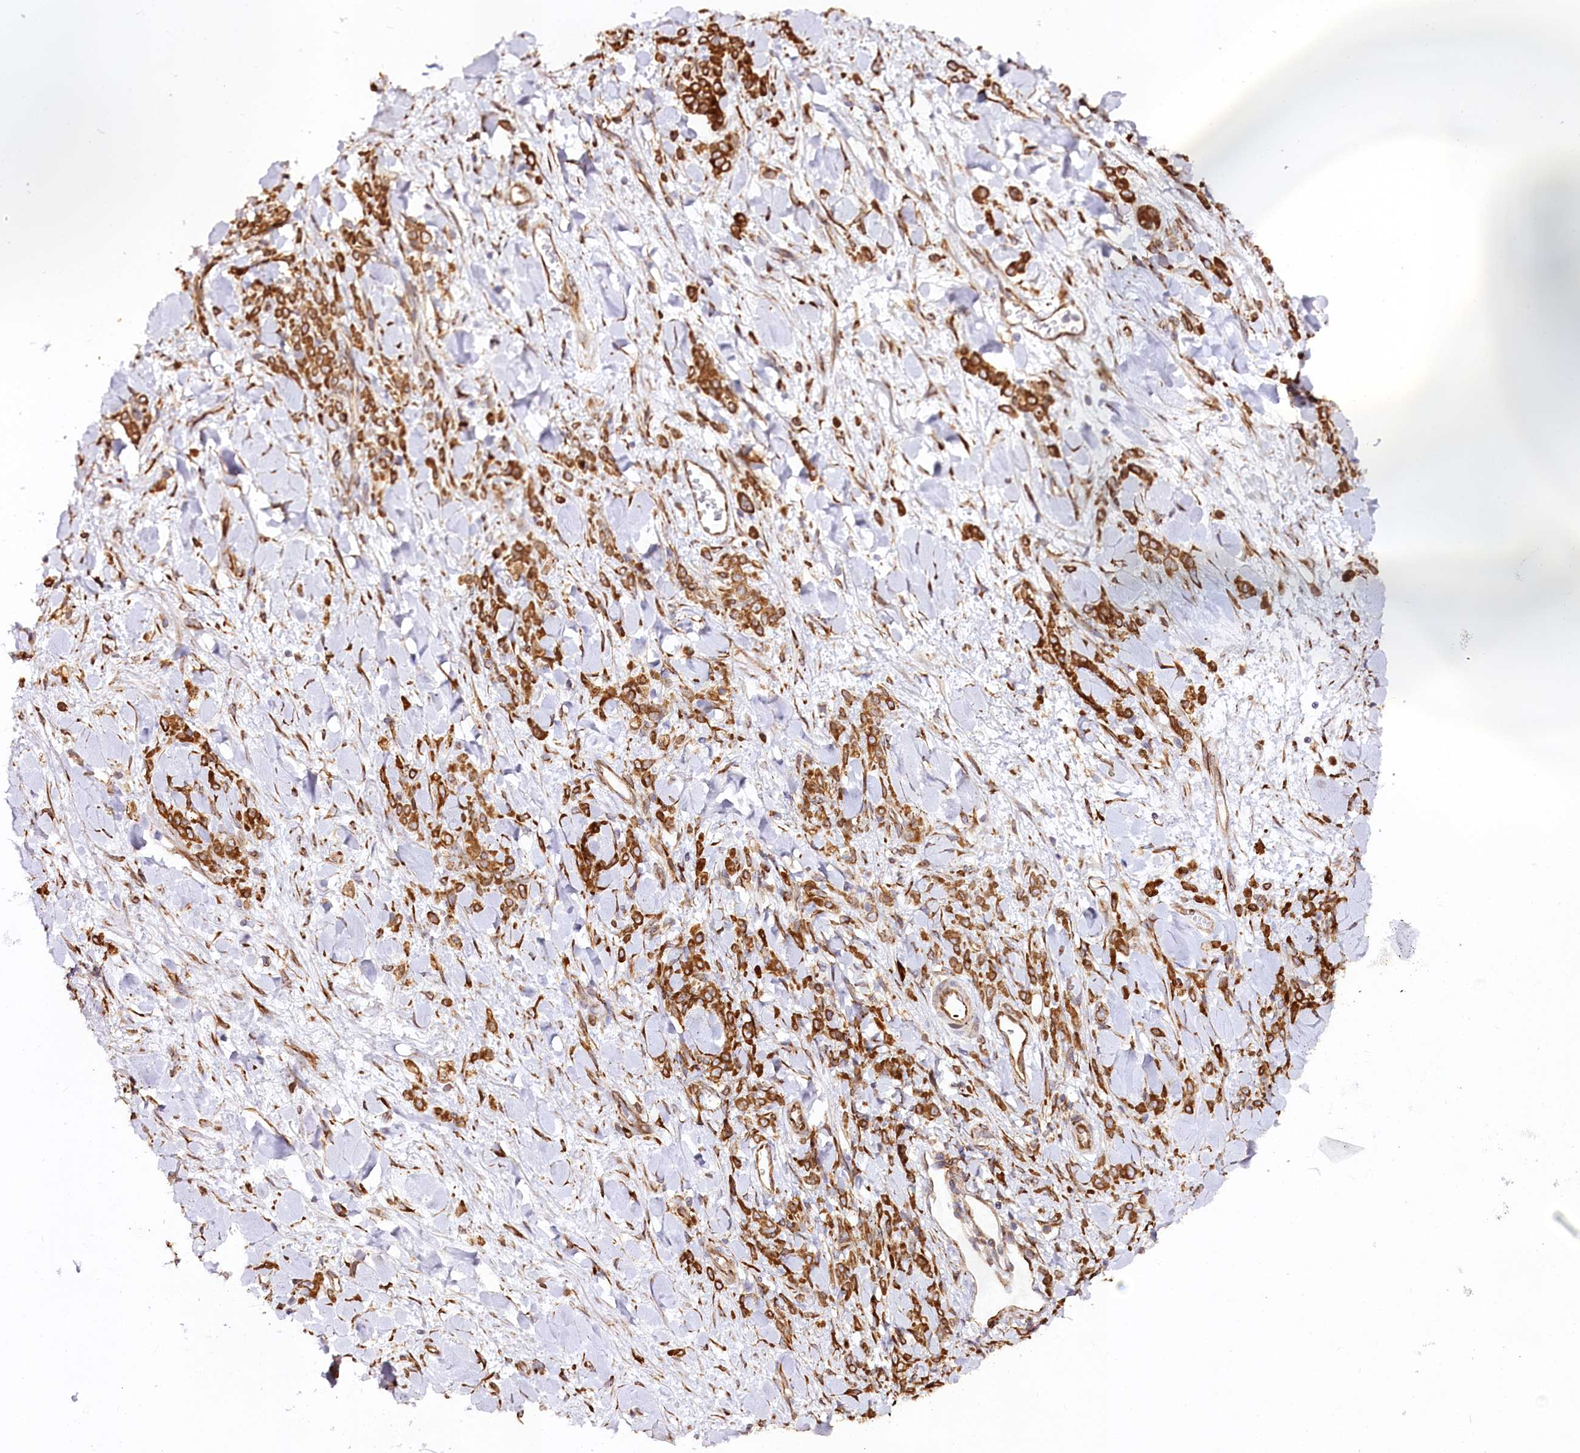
{"staining": {"intensity": "strong", "quantity": ">75%", "location": "cytoplasmic/membranous"}, "tissue": "stomach cancer", "cell_type": "Tumor cells", "image_type": "cancer", "snomed": [{"axis": "morphology", "description": "Normal tissue, NOS"}, {"axis": "morphology", "description": "Adenocarcinoma, NOS"}, {"axis": "topography", "description": "Stomach"}], "caption": "The image demonstrates staining of stomach cancer, revealing strong cytoplasmic/membranous protein positivity (brown color) within tumor cells.", "gene": "CNPY2", "patient": {"sex": "male", "age": 82}}